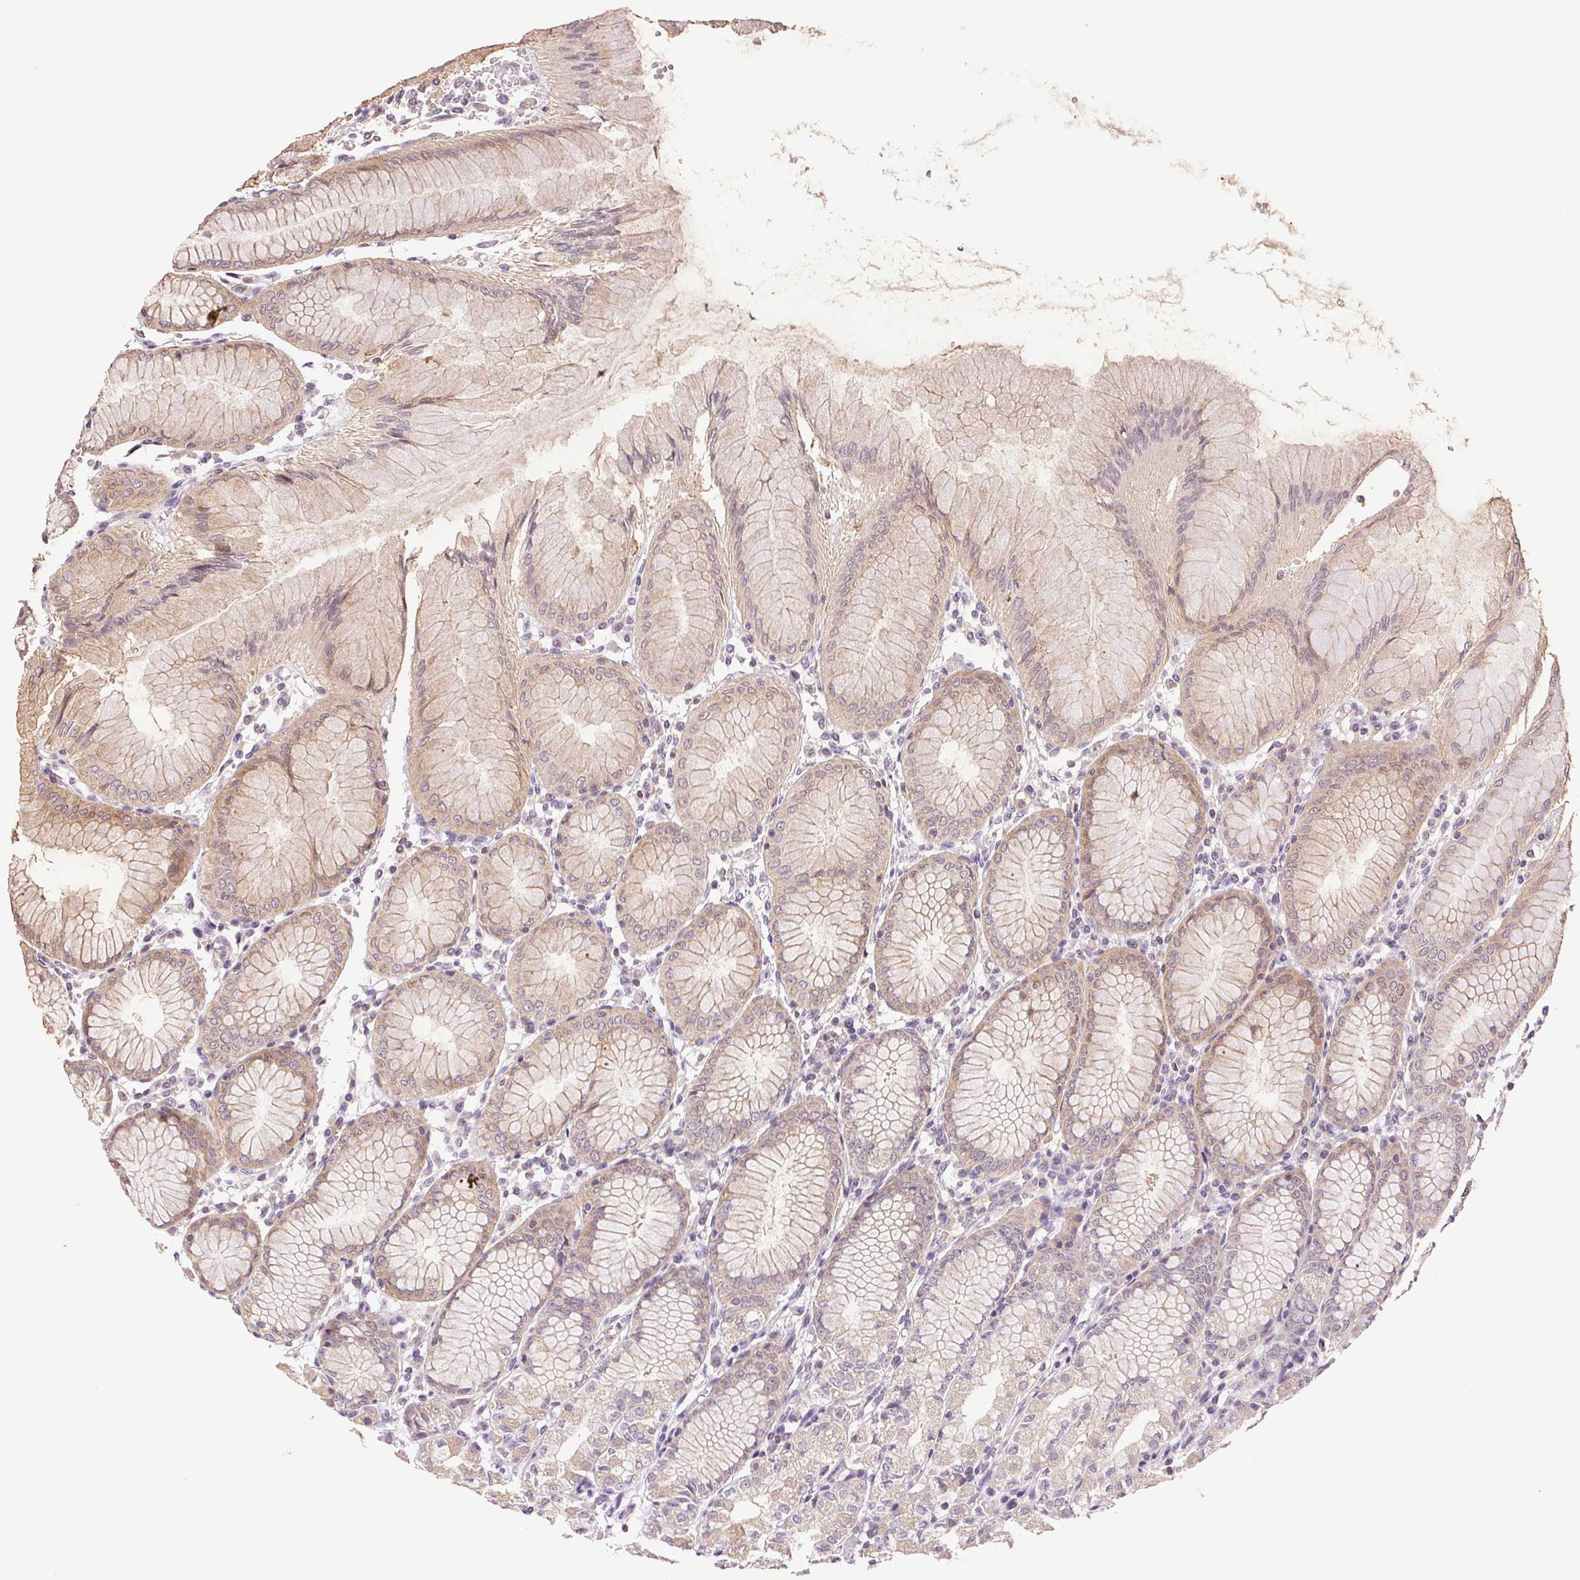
{"staining": {"intensity": "weak", "quantity": "25%-75%", "location": "cytoplasmic/membranous"}, "tissue": "stomach", "cell_type": "Glandular cells", "image_type": "normal", "snomed": [{"axis": "morphology", "description": "Normal tissue, NOS"}, {"axis": "topography", "description": "Stomach"}], "caption": "A histopathology image of human stomach stained for a protein exhibits weak cytoplasmic/membranous brown staining in glandular cells. (Brightfield microscopy of DAB IHC at high magnification).", "gene": "TMEM253", "patient": {"sex": "female", "age": 57}}